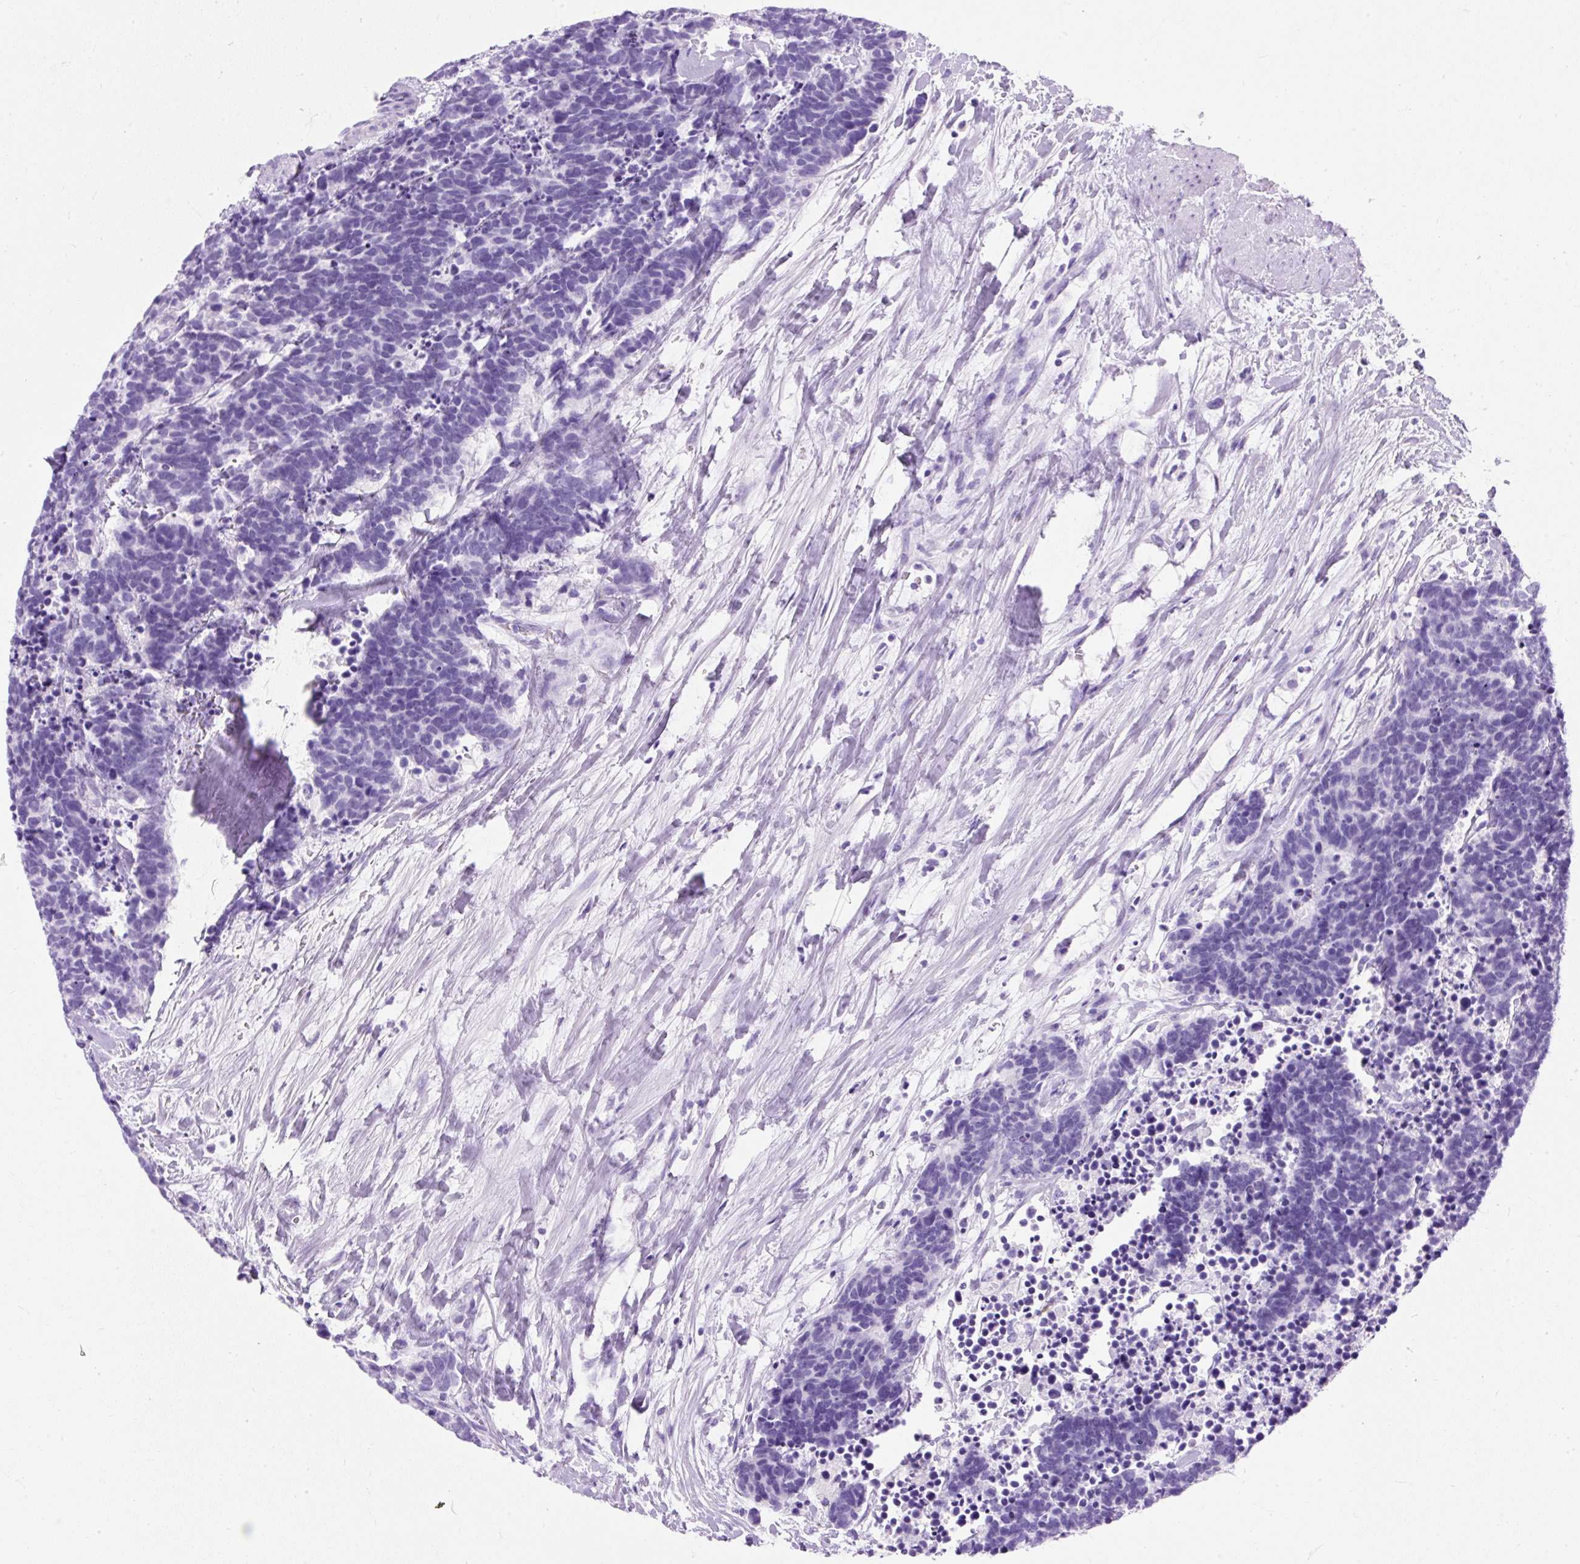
{"staining": {"intensity": "negative", "quantity": "none", "location": "none"}, "tissue": "carcinoid", "cell_type": "Tumor cells", "image_type": "cancer", "snomed": [{"axis": "morphology", "description": "Carcinoma, NOS"}, {"axis": "morphology", "description": "Carcinoid, malignant, NOS"}, {"axis": "topography", "description": "Prostate"}], "caption": "The immunohistochemistry histopathology image has no significant staining in tumor cells of carcinoid tissue.", "gene": "PVALB", "patient": {"sex": "male", "age": 57}}